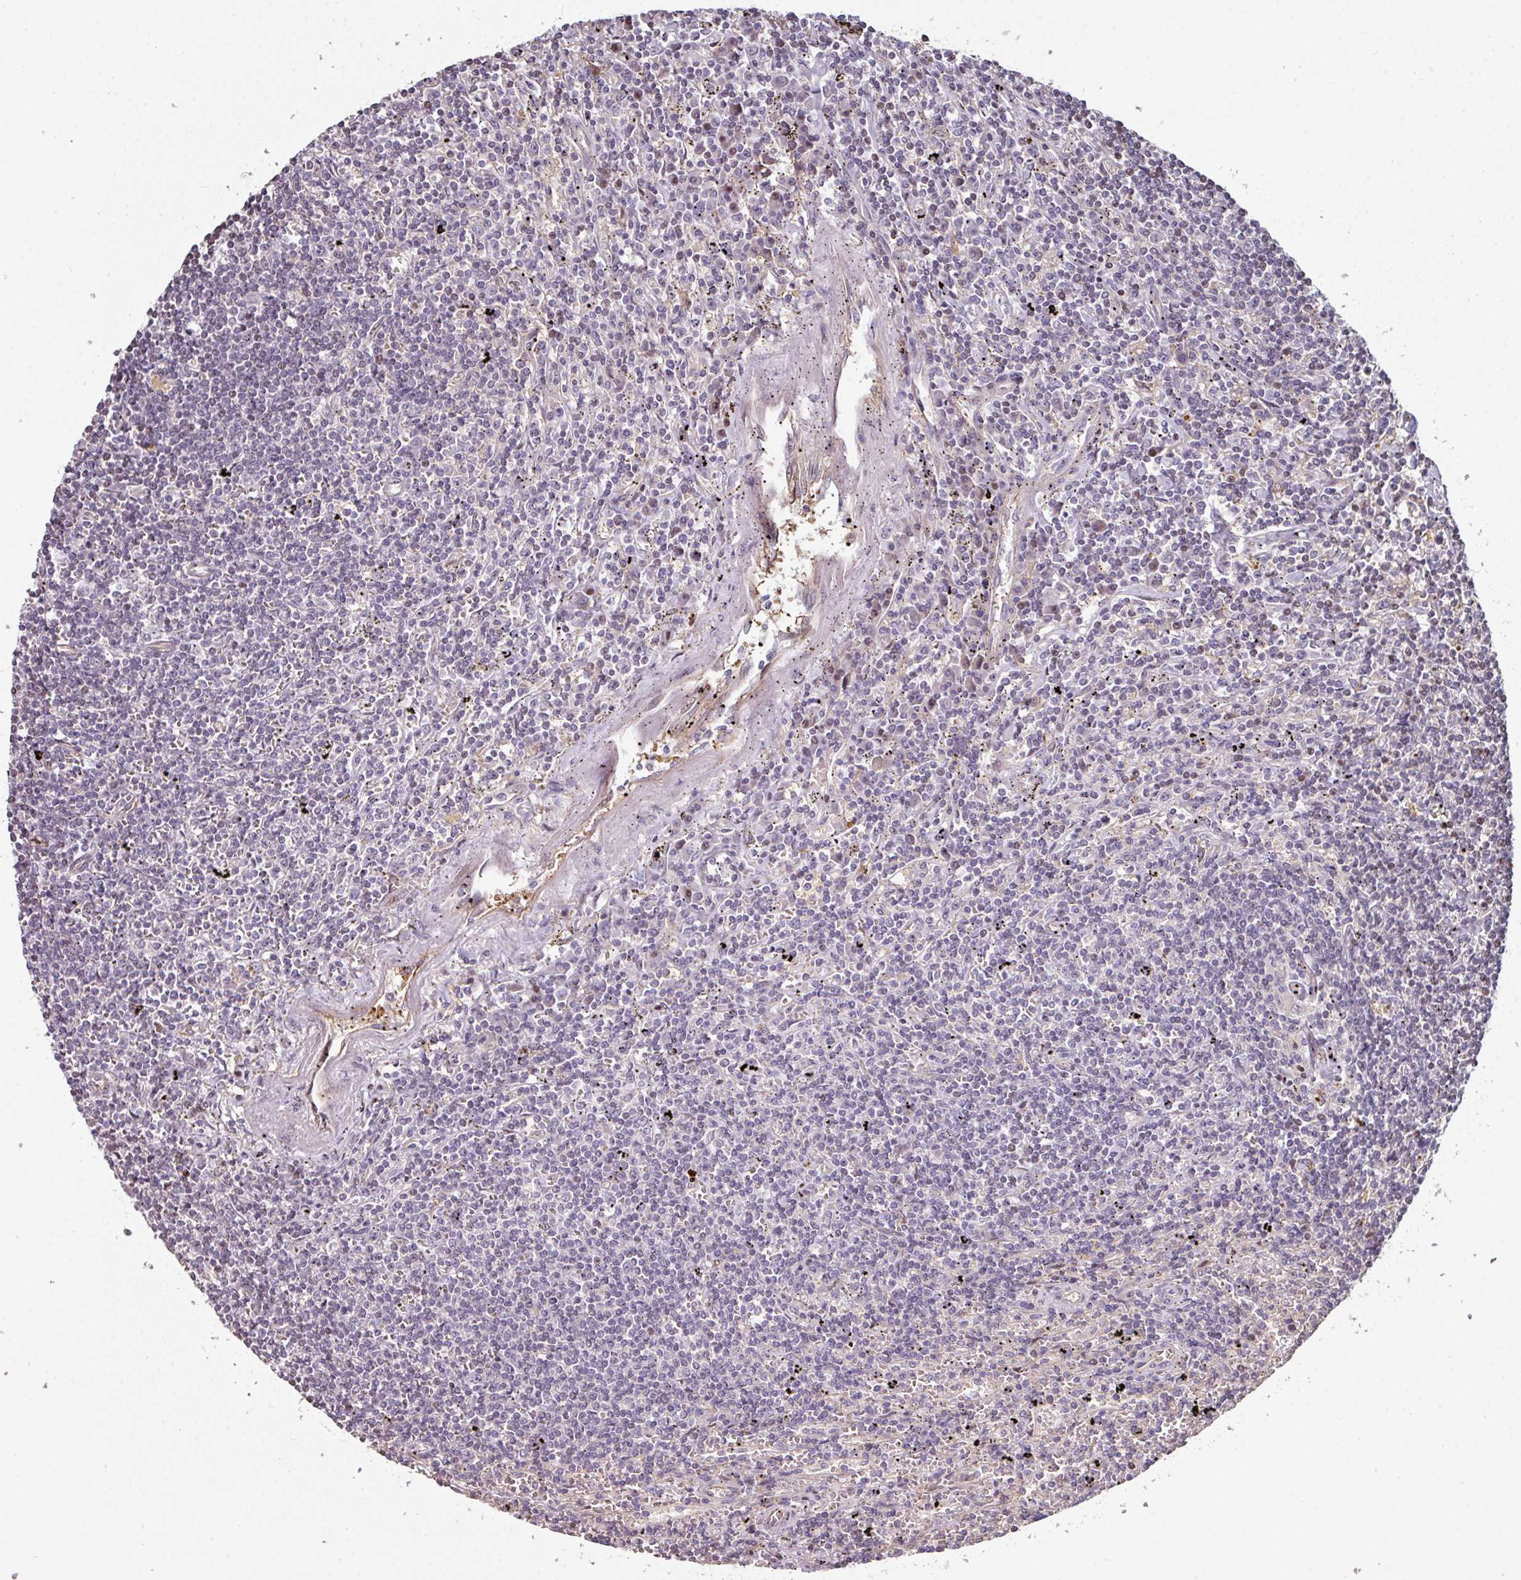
{"staining": {"intensity": "negative", "quantity": "none", "location": "none"}, "tissue": "lymphoma", "cell_type": "Tumor cells", "image_type": "cancer", "snomed": [{"axis": "morphology", "description": "Malignant lymphoma, non-Hodgkin's type, Low grade"}, {"axis": "topography", "description": "Spleen"}], "caption": "A high-resolution image shows IHC staining of malignant lymphoma, non-Hodgkin's type (low-grade), which shows no significant expression in tumor cells.", "gene": "ANO9", "patient": {"sex": "male", "age": 76}}